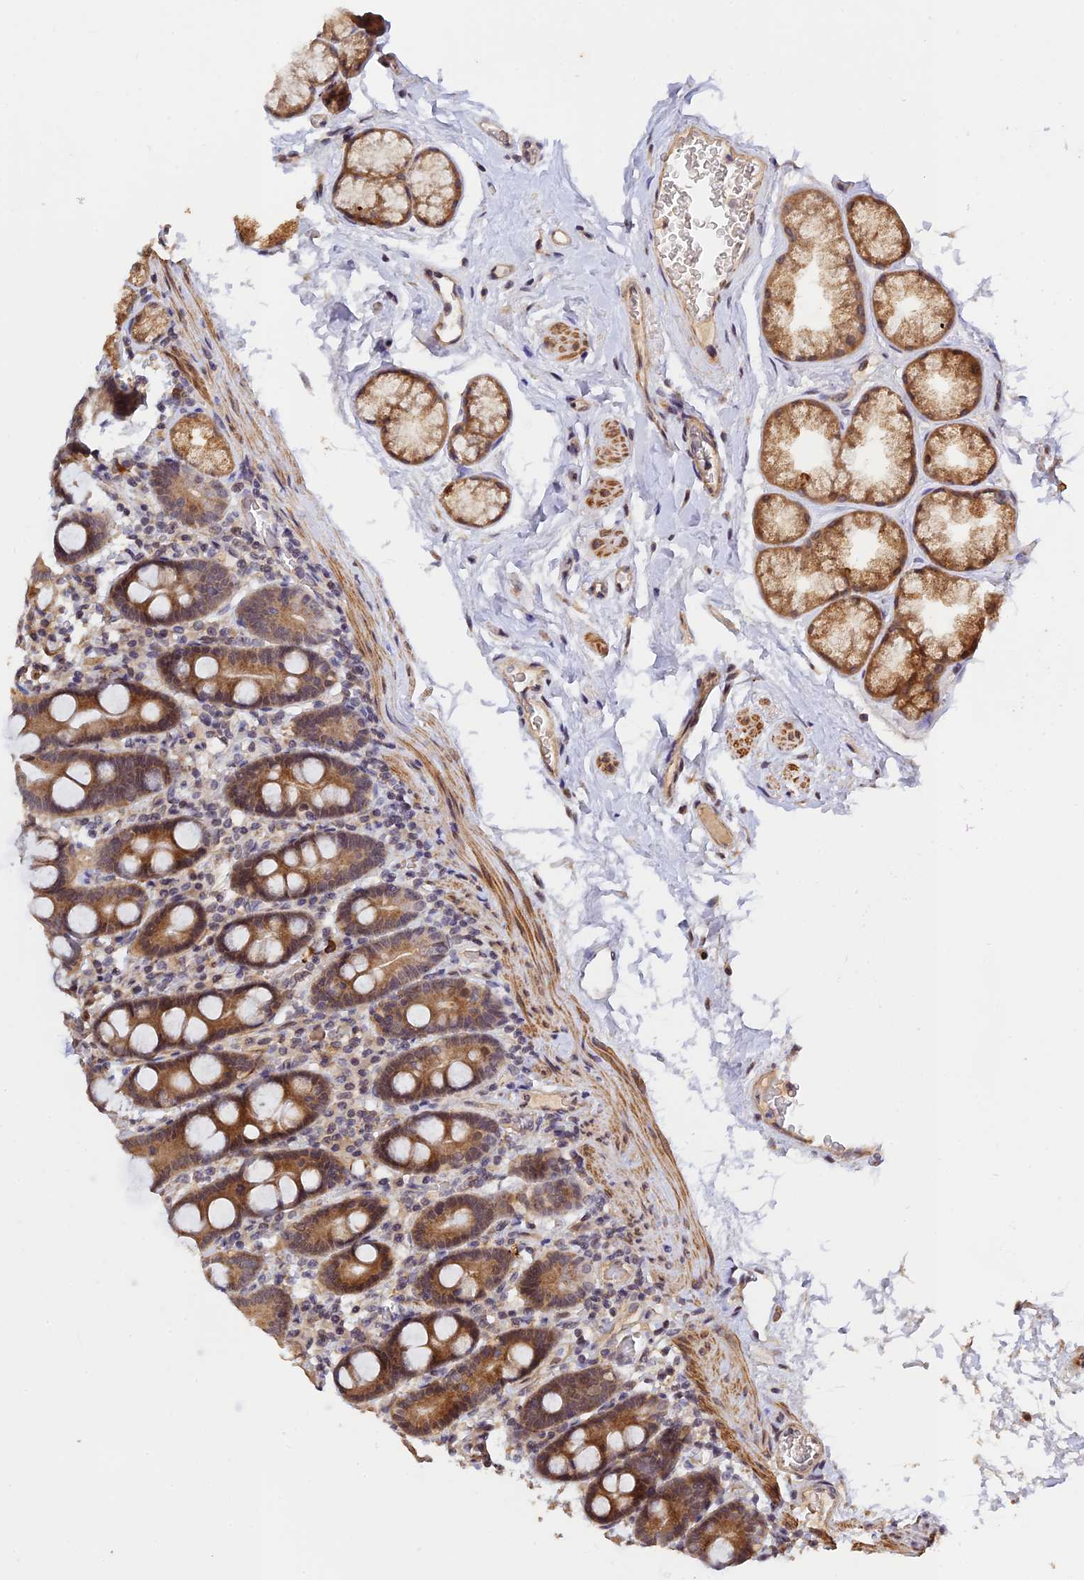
{"staining": {"intensity": "moderate", "quantity": ">75%", "location": "cytoplasmic/membranous"}, "tissue": "duodenum", "cell_type": "Glandular cells", "image_type": "normal", "snomed": [{"axis": "morphology", "description": "Normal tissue, NOS"}, {"axis": "topography", "description": "Duodenum"}], "caption": "This micrograph reveals IHC staining of benign duodenum, with medium moderate cytoplasmic/membranous expression in about >75% of glandular cells.", "gene": "CWH43", "patient": {"sex": "male", "age": 55}}